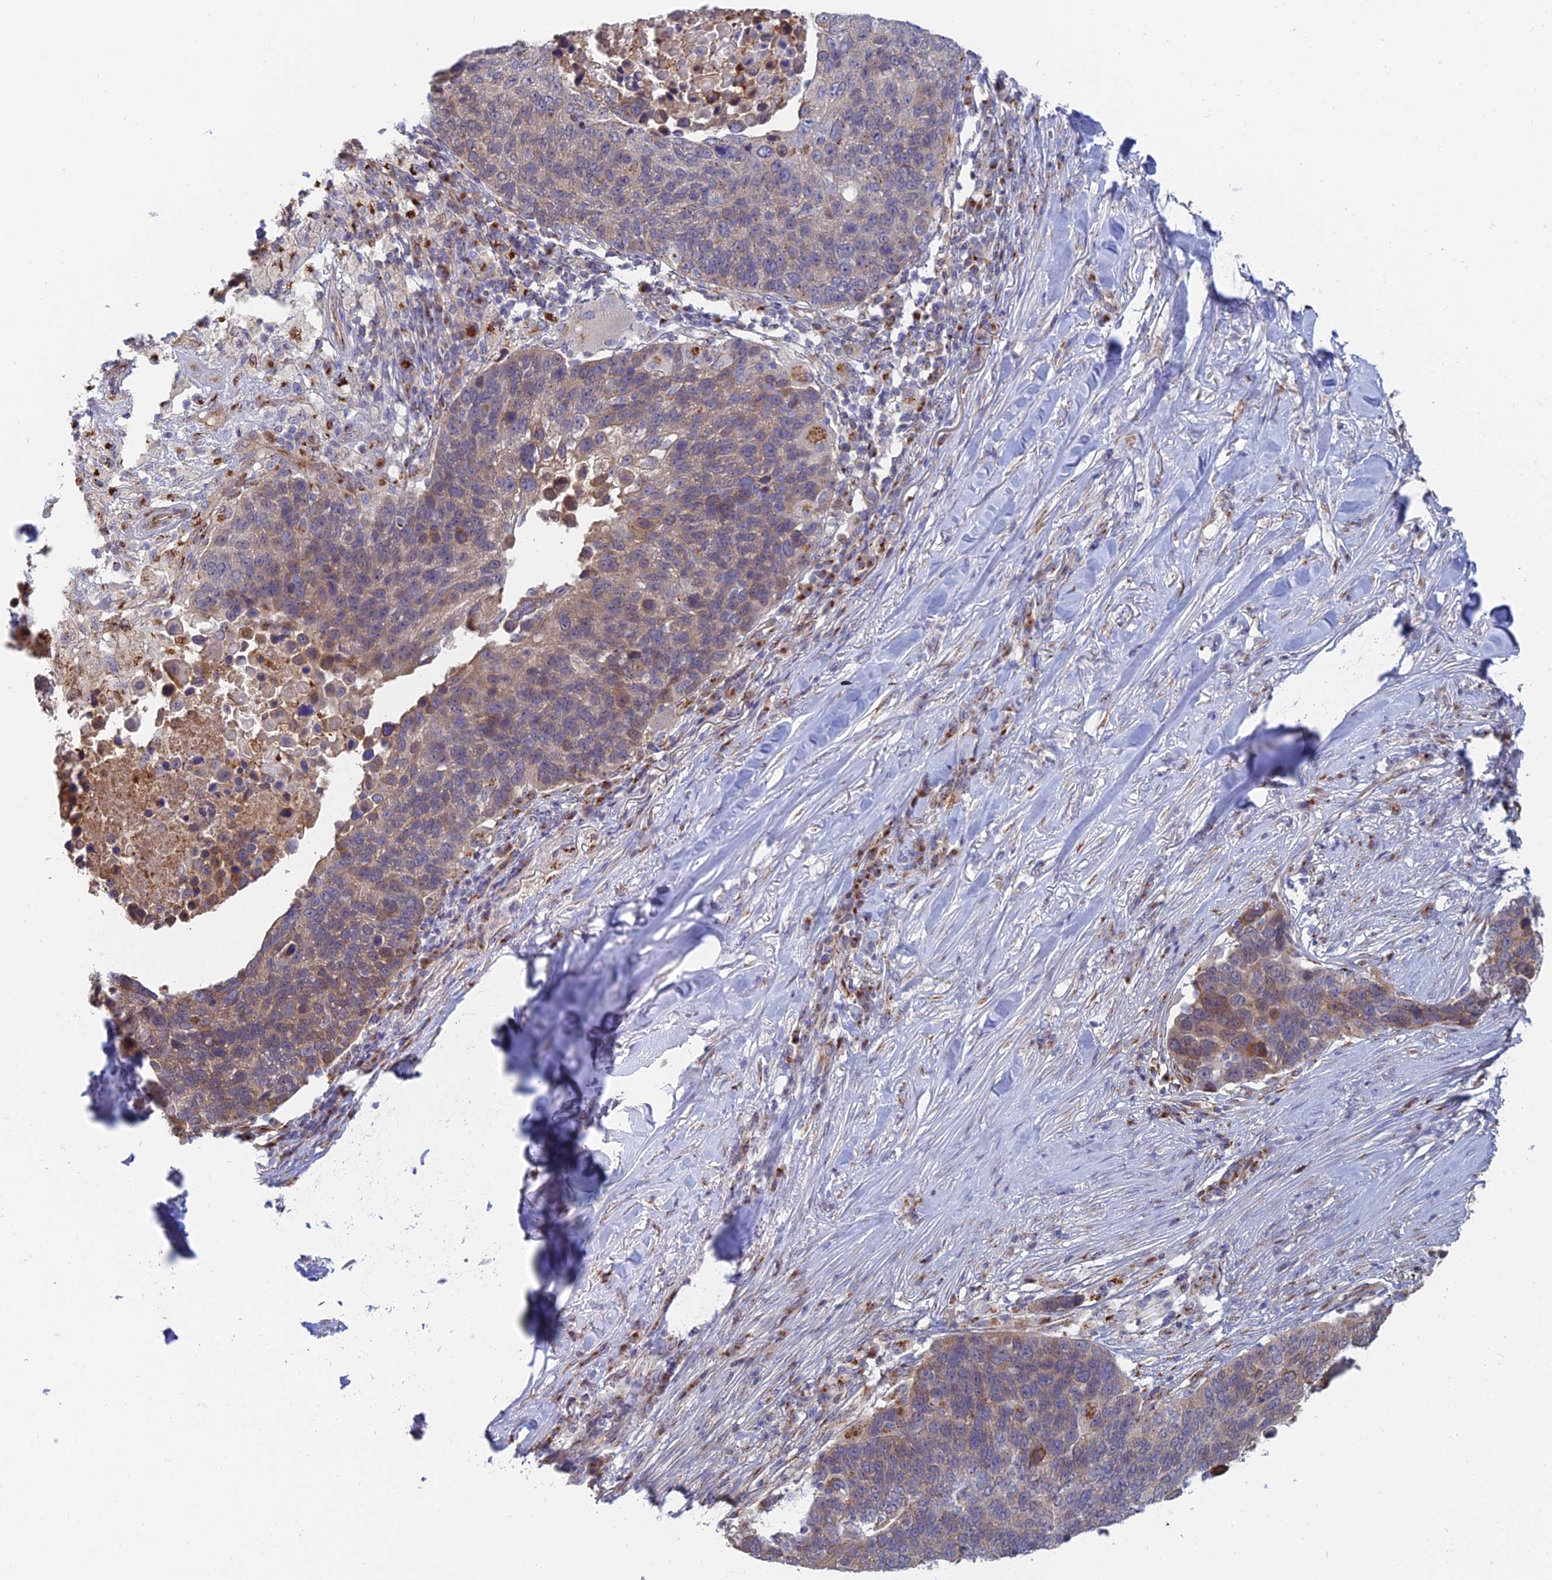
{"staining": {"intensity": "weak", "quantity": "25%-75%", "location": "cytoplasmic/membranous"}, "tissue": "lung cancer", "cell_type": "Tumor cells", "image_type": "cancer", "snomed": [{"axis": "morphology", "description": "Normal tissue, NOS"}, {"axis": "morphology", "description": "Squamous cell carcinoma, NOS"}, {"axis": "topography", "description": "Lymph node"}, {"axis": "topography", "description": "Lung"}], "caption": "Protein expression by IHC reveals weak cytoplasmic/membranous positivity in about 25%-75% of tumor cells in lung squamous cell carcinoma.", "gene": "HS2ST1", "patient": {"sex": "male", "age": 66}}